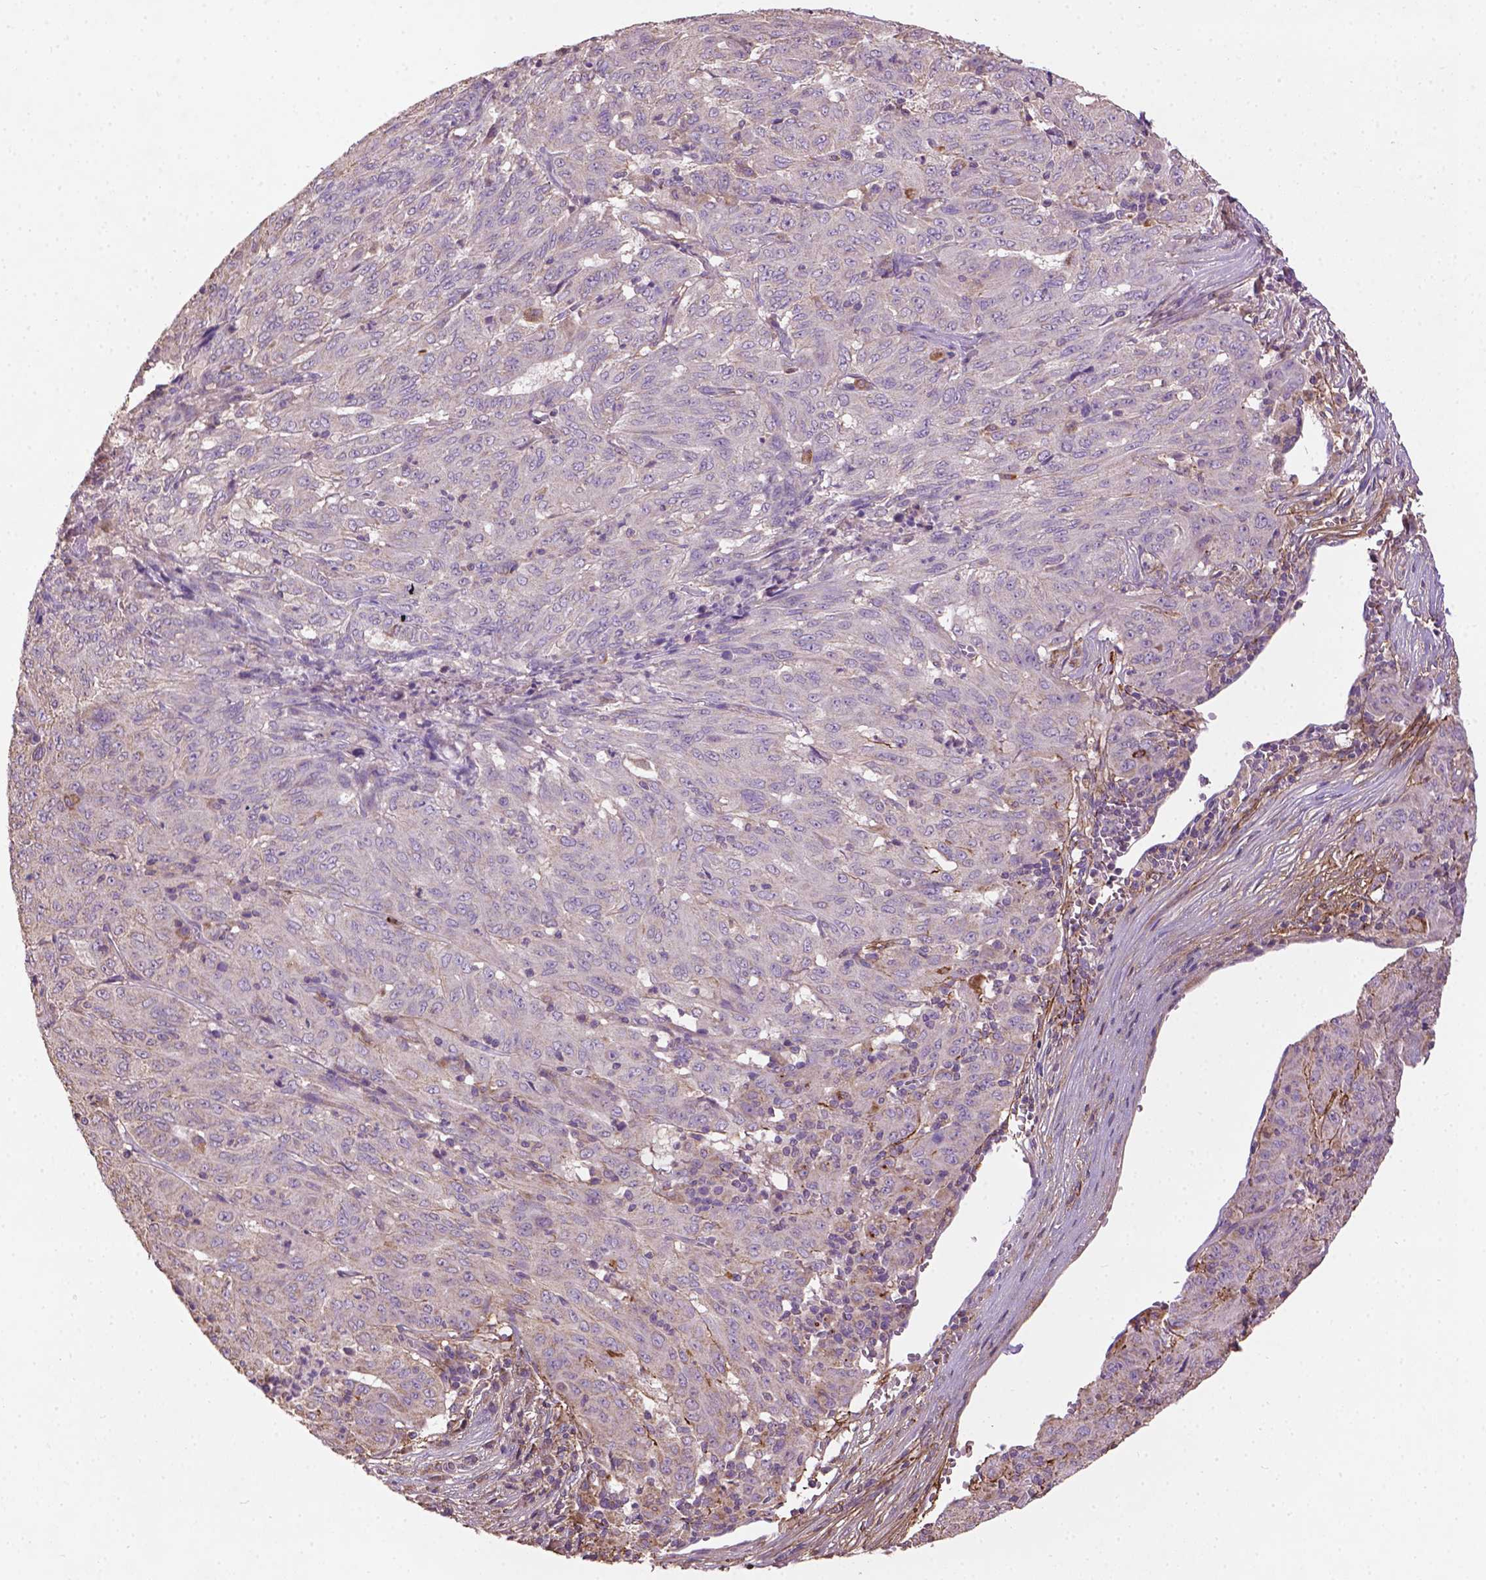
{"staining": {"intensity": "negative", "quantity": "none", "location": "none"}, "tissue": "pancreatic cancer", "cell_type": "Tumor cells", "image_type": "cancer", "snomed": [{"axis": "morphology", "description": "Adenocarcinoma, NOS"}, {"axis": "topography", "description": "Pancreas"}], "caption": "This micrograph is of adenocarcinoma (pancreatic) stained with immunohistochemistry to label a protein in brown with the nuclei are counter-stained blue. There is no staining in tumor cells.", "gene": "LRRC3C", "patient": {"sex": "male", "age": 63}}